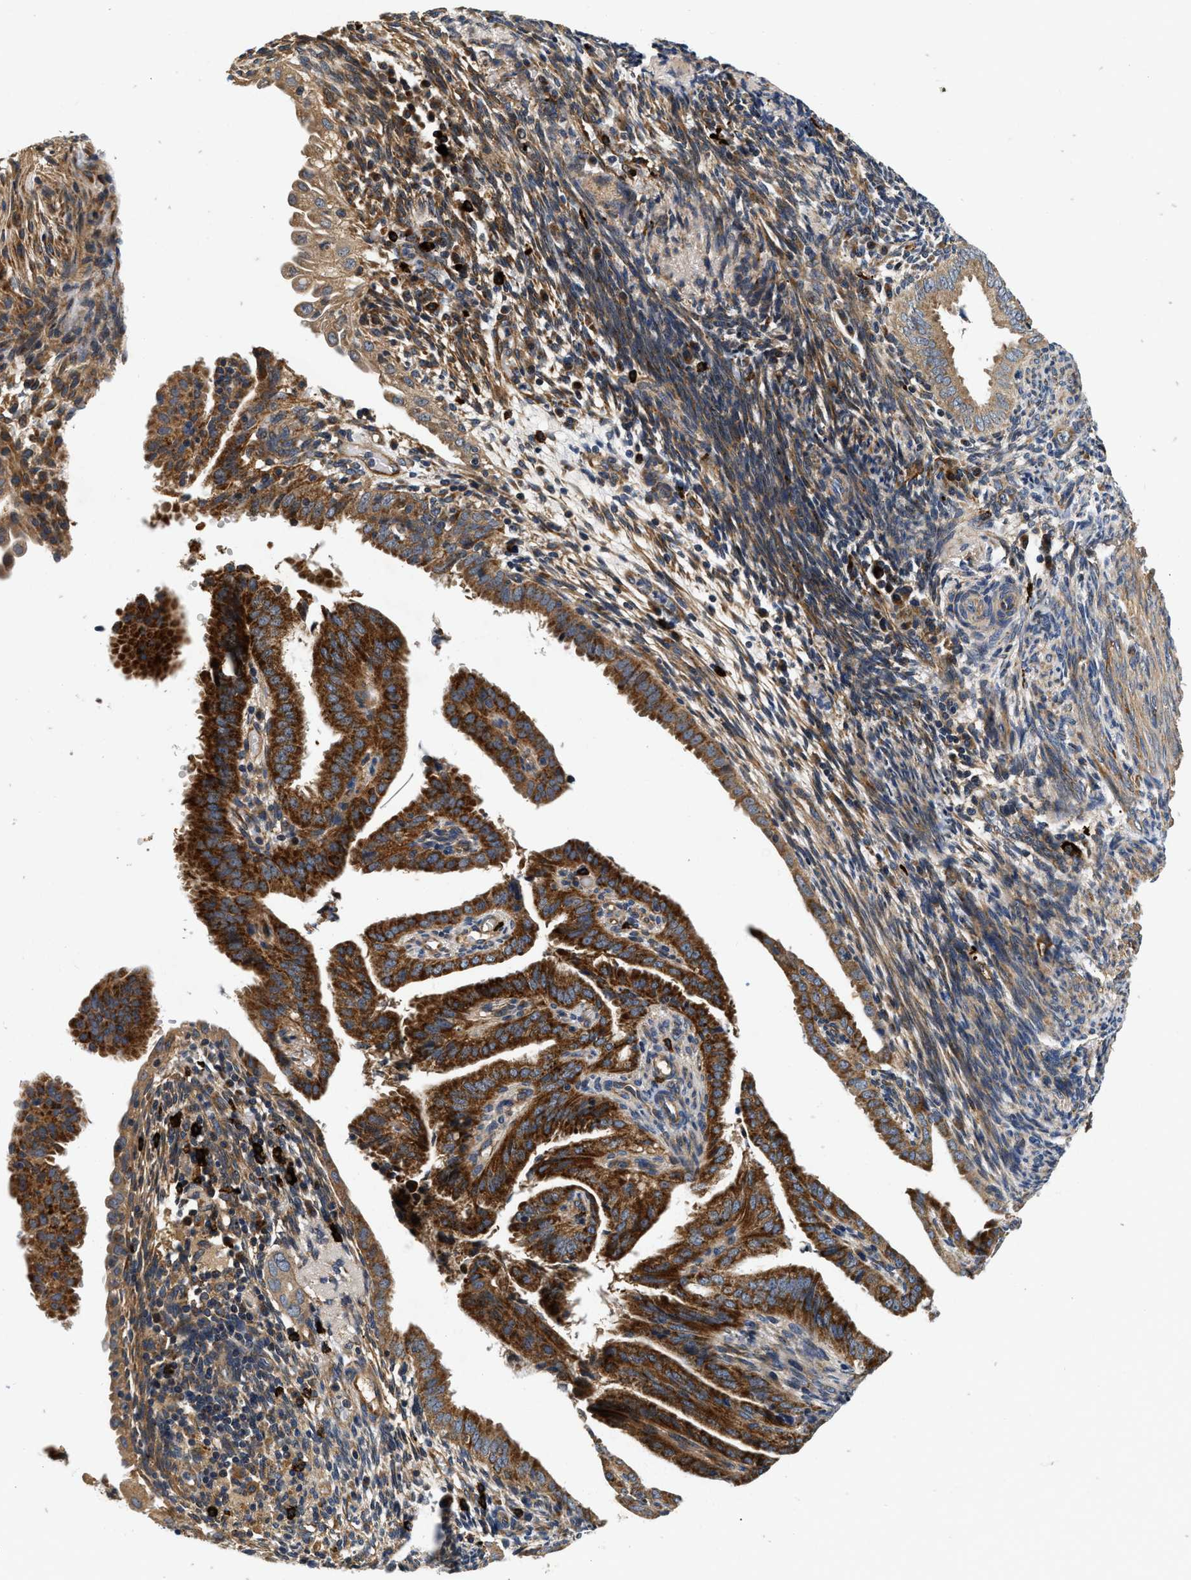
{"staining": {"intensity": "strong", "quantity": ">75%", "location": "cytoplasmic/membranous"}, "tissue": "endometrial cancer", "cell_type": "Tumor cells", "image_type": "cancer", "snomed": [{"axis": "morphology", "description": "Adenocarcinoma, NOS"}, {"axis": "topography", "description": "Endometrium"}], "caption": "Human adenocarcinoma (endometrial) stained for a protein (brown) reveals strong cytoplasmic/membranous positive expression in about >75% of tumor cells.", "gene": "NME6", "patient": {"sex": "female", "age": 58}}